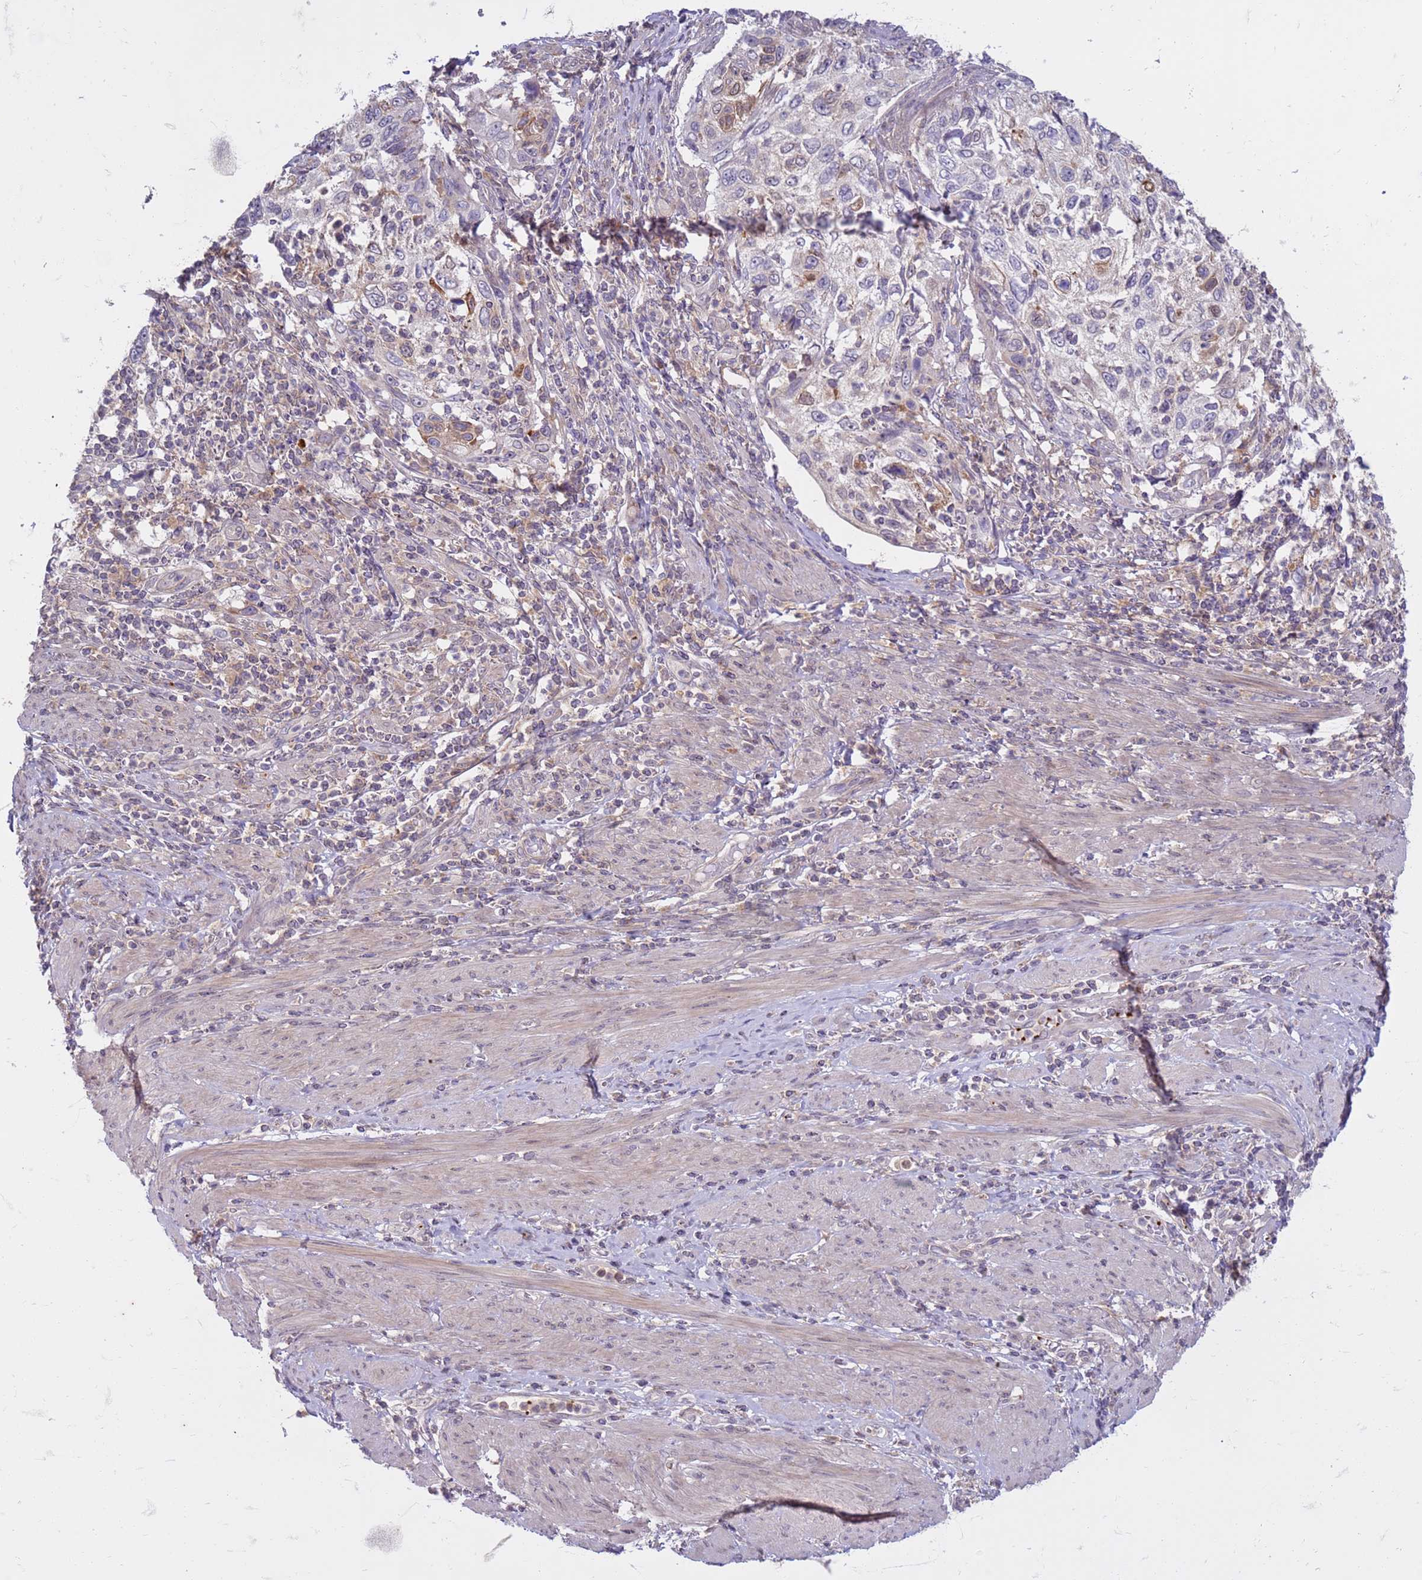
{"staining": {"intensity": "weak", "quantity": "<25%", "location": "cytoplasmic/membranous"}, "tissue": "cervical cancer", "cell_type": "Tumor cells", "image_type": "cancer", "snomed": [{"axis": "morphology", "description": "Squamous cell carcinoma, NOS"}, {"axis": "topography", "description": "Cervix"}], "caption": "IHC of squamous cell carcinoma (cervical) reveals no staining in tumor cells.", "gene": "SLC15A3", "patient": {"sex": "female", "age": 70}}